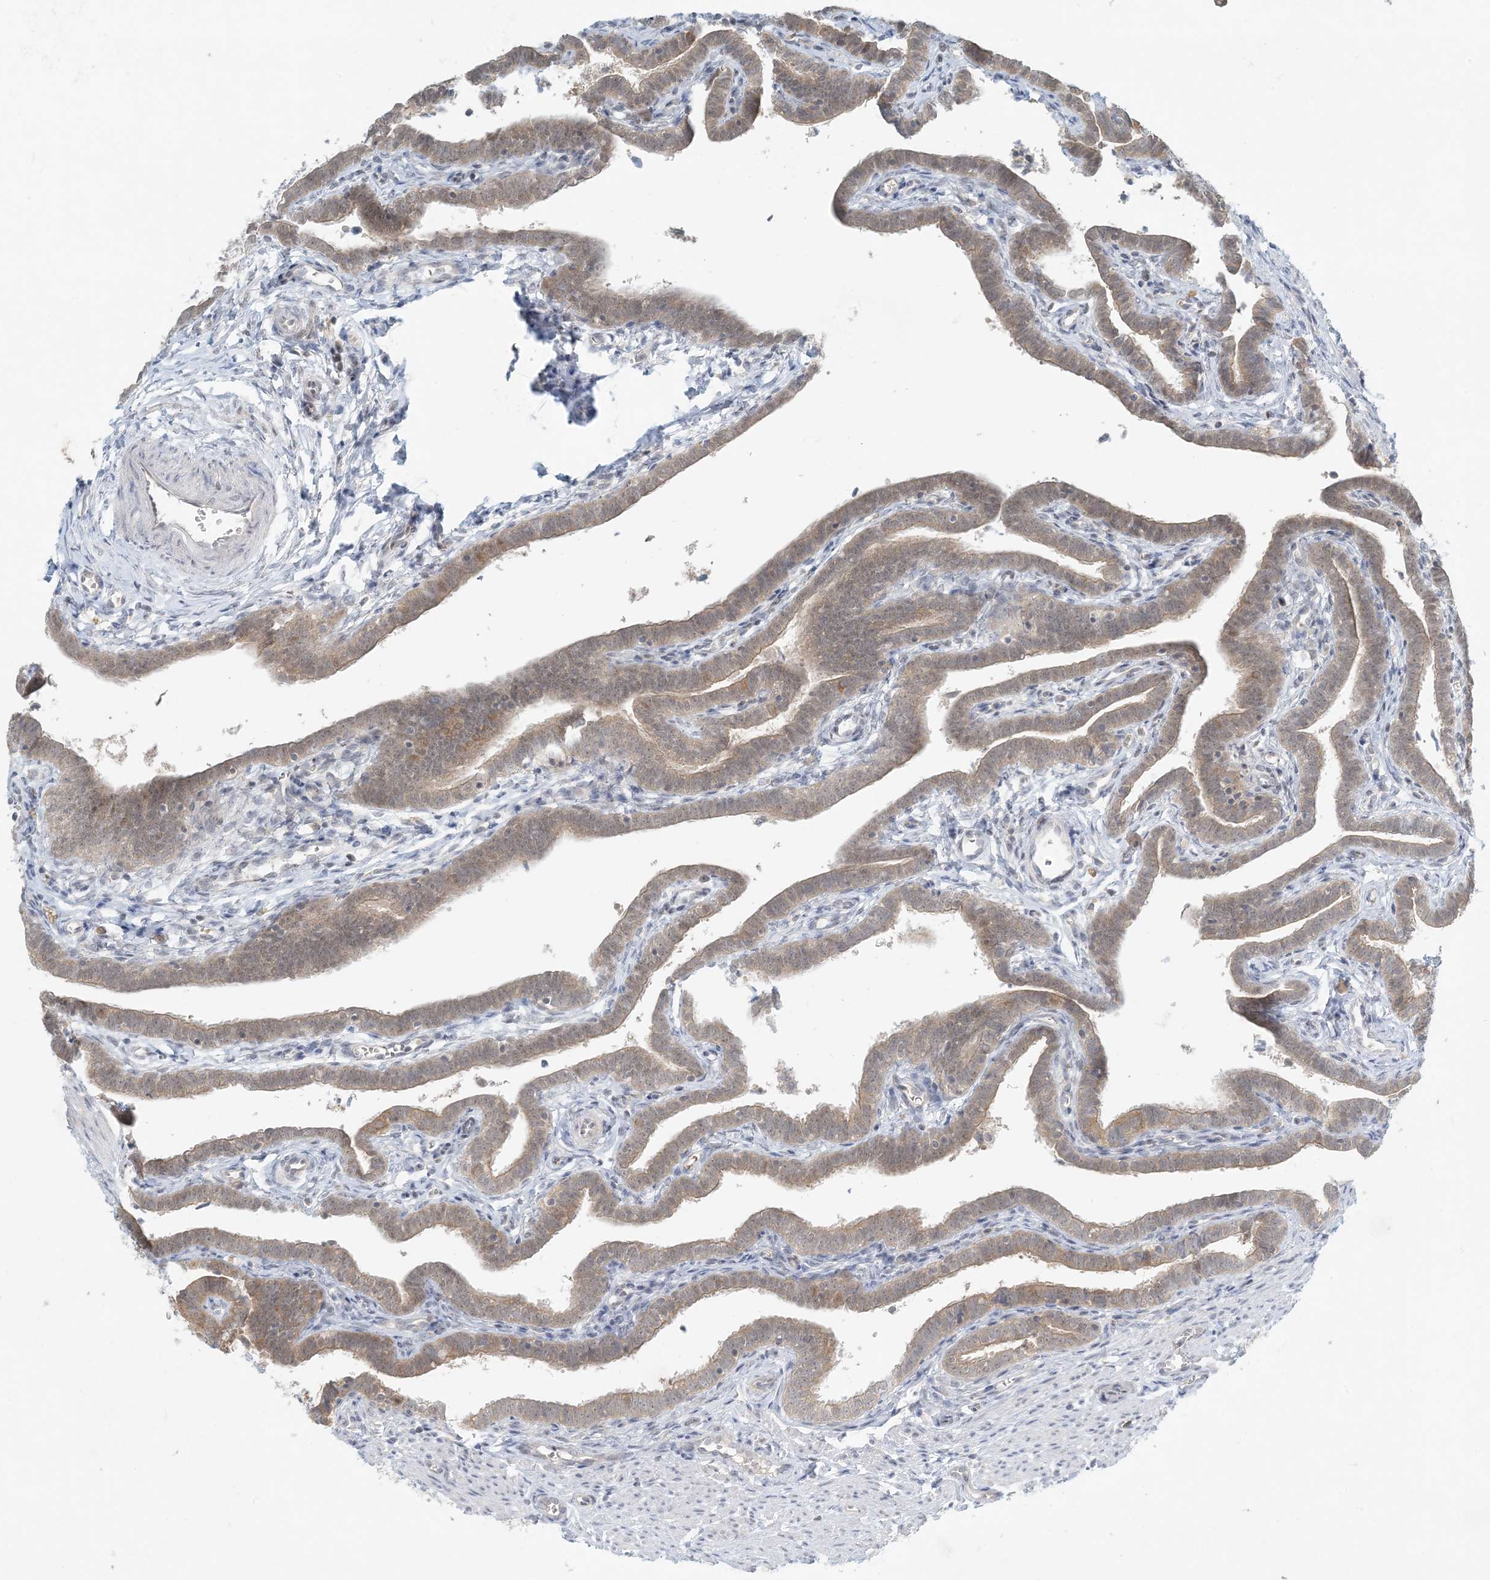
{"staining": {"intensity": "moderate", "quantity": ">75%", "location": "cytoplasmic/membranous"}, "tissue": "fallopian tube", "cell_type": "Glandular cells", "image_type": "normal", "snomed": [{"axis": "morphology", "description": "Normal tissue, NOS"}, {"axis": "topography", "description": "Fallopian tube"}], "caption": "High-power microscopy captured an immunohistochemistry micrograph of unremarkable fallopian tube, revealing moderate cytoplasmic/membranous positivity in about >75% of glandular cells. Using DAB (3,3'-diaminobenzidine) (brown) and hematoxylin (blue) stains, captured at high magnification using brightfield microscopy.", "gene": "OBI1", "patient": {"sex": "female", "age": 36}}